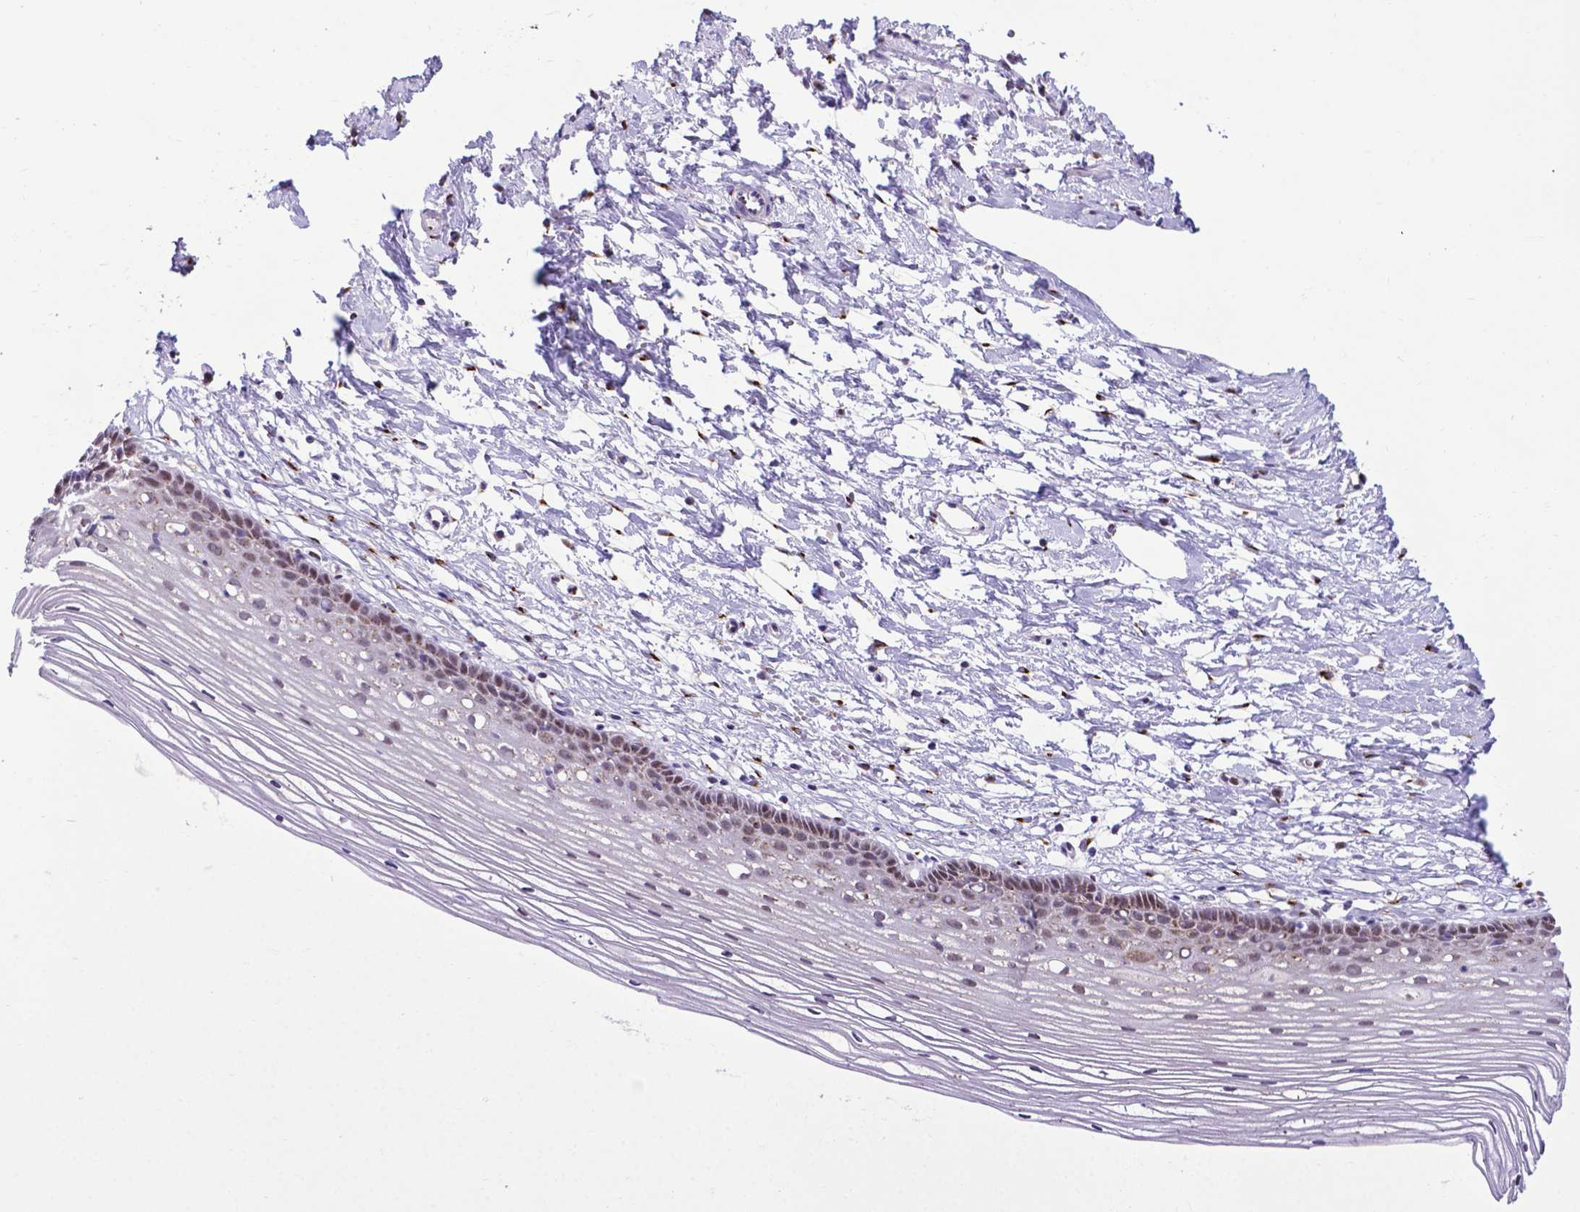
{"staining": {"intensity": "weak", "quantity": "<25%", "location": "cytoplasmic/membranous"}, "tissue": "cervix", "cell_type": "Glandular cells", "image_type": "normal", "snomed": [{"axis": "morphology", "description": "Normal tissue, NOS"}, {"axis": "topography", "description": "Cervix"}], "caption": "A histopathology image of human cervix is negative for staining in glandular cells. (Brightfield microscopy of DAB immunohistochemistry (IHC) at high magnification).", "gene": "MRPL10", "patient": {"sex": "female", "age": 40}}